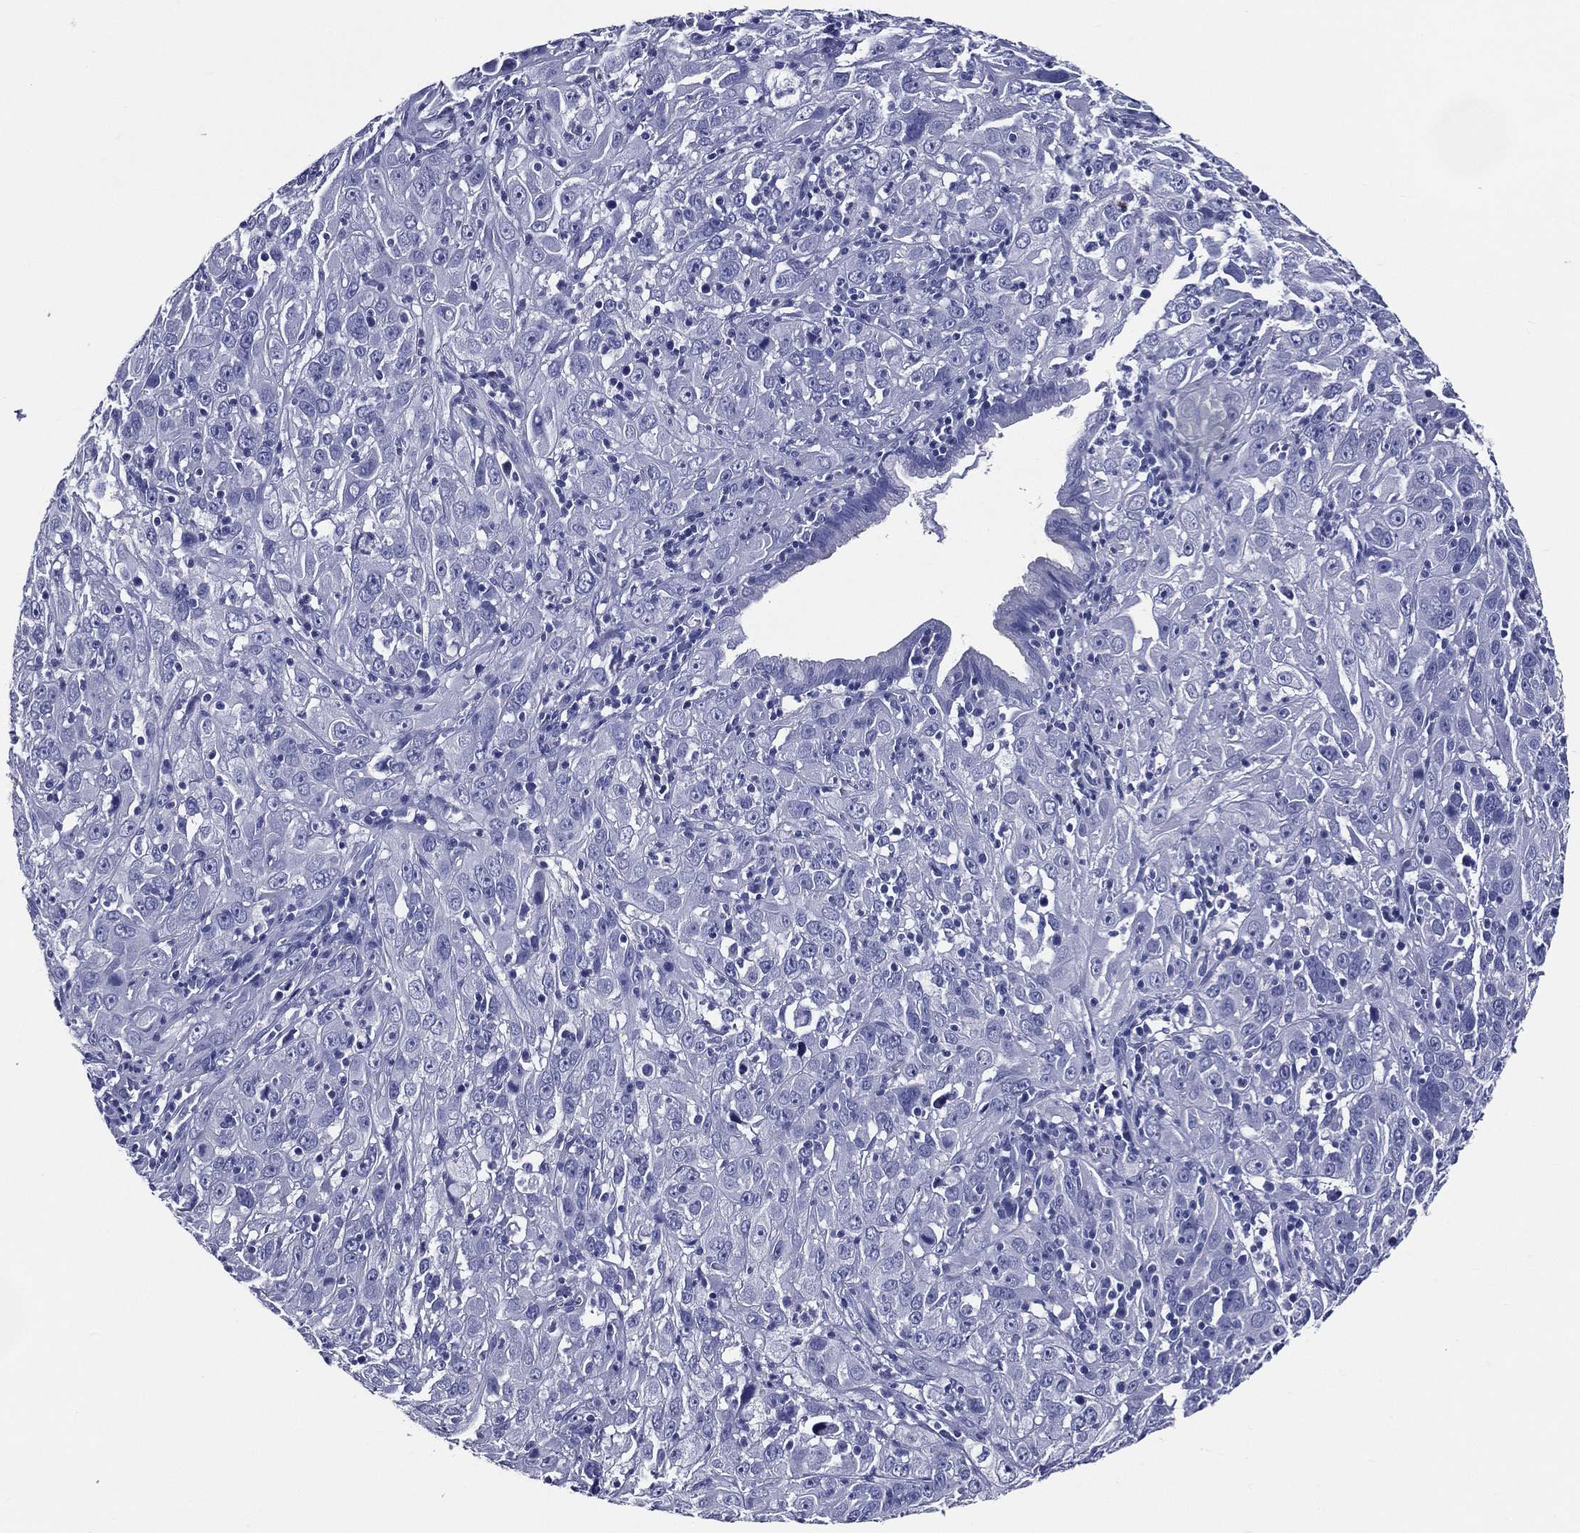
{"staining": {"intensity": "negative", "quantity": "none", "location": "none"}, "tissue": "cervical cancer", "cell_type": "Tumor cells", "image_type": "cancer", "snomed": [{"axis": "morphology", "description": "Squamous cell carcinoma, NOS"}, {"axis": "topography", "description": "Cervix"}], "caption": "An immunohistochemistry (IHC) micrograph of cervical cancer is shown. There is no staining in tumor cells of cervical cancer.", "gene": "ACE2", "patient": {"sex": "female", "age": 32}}